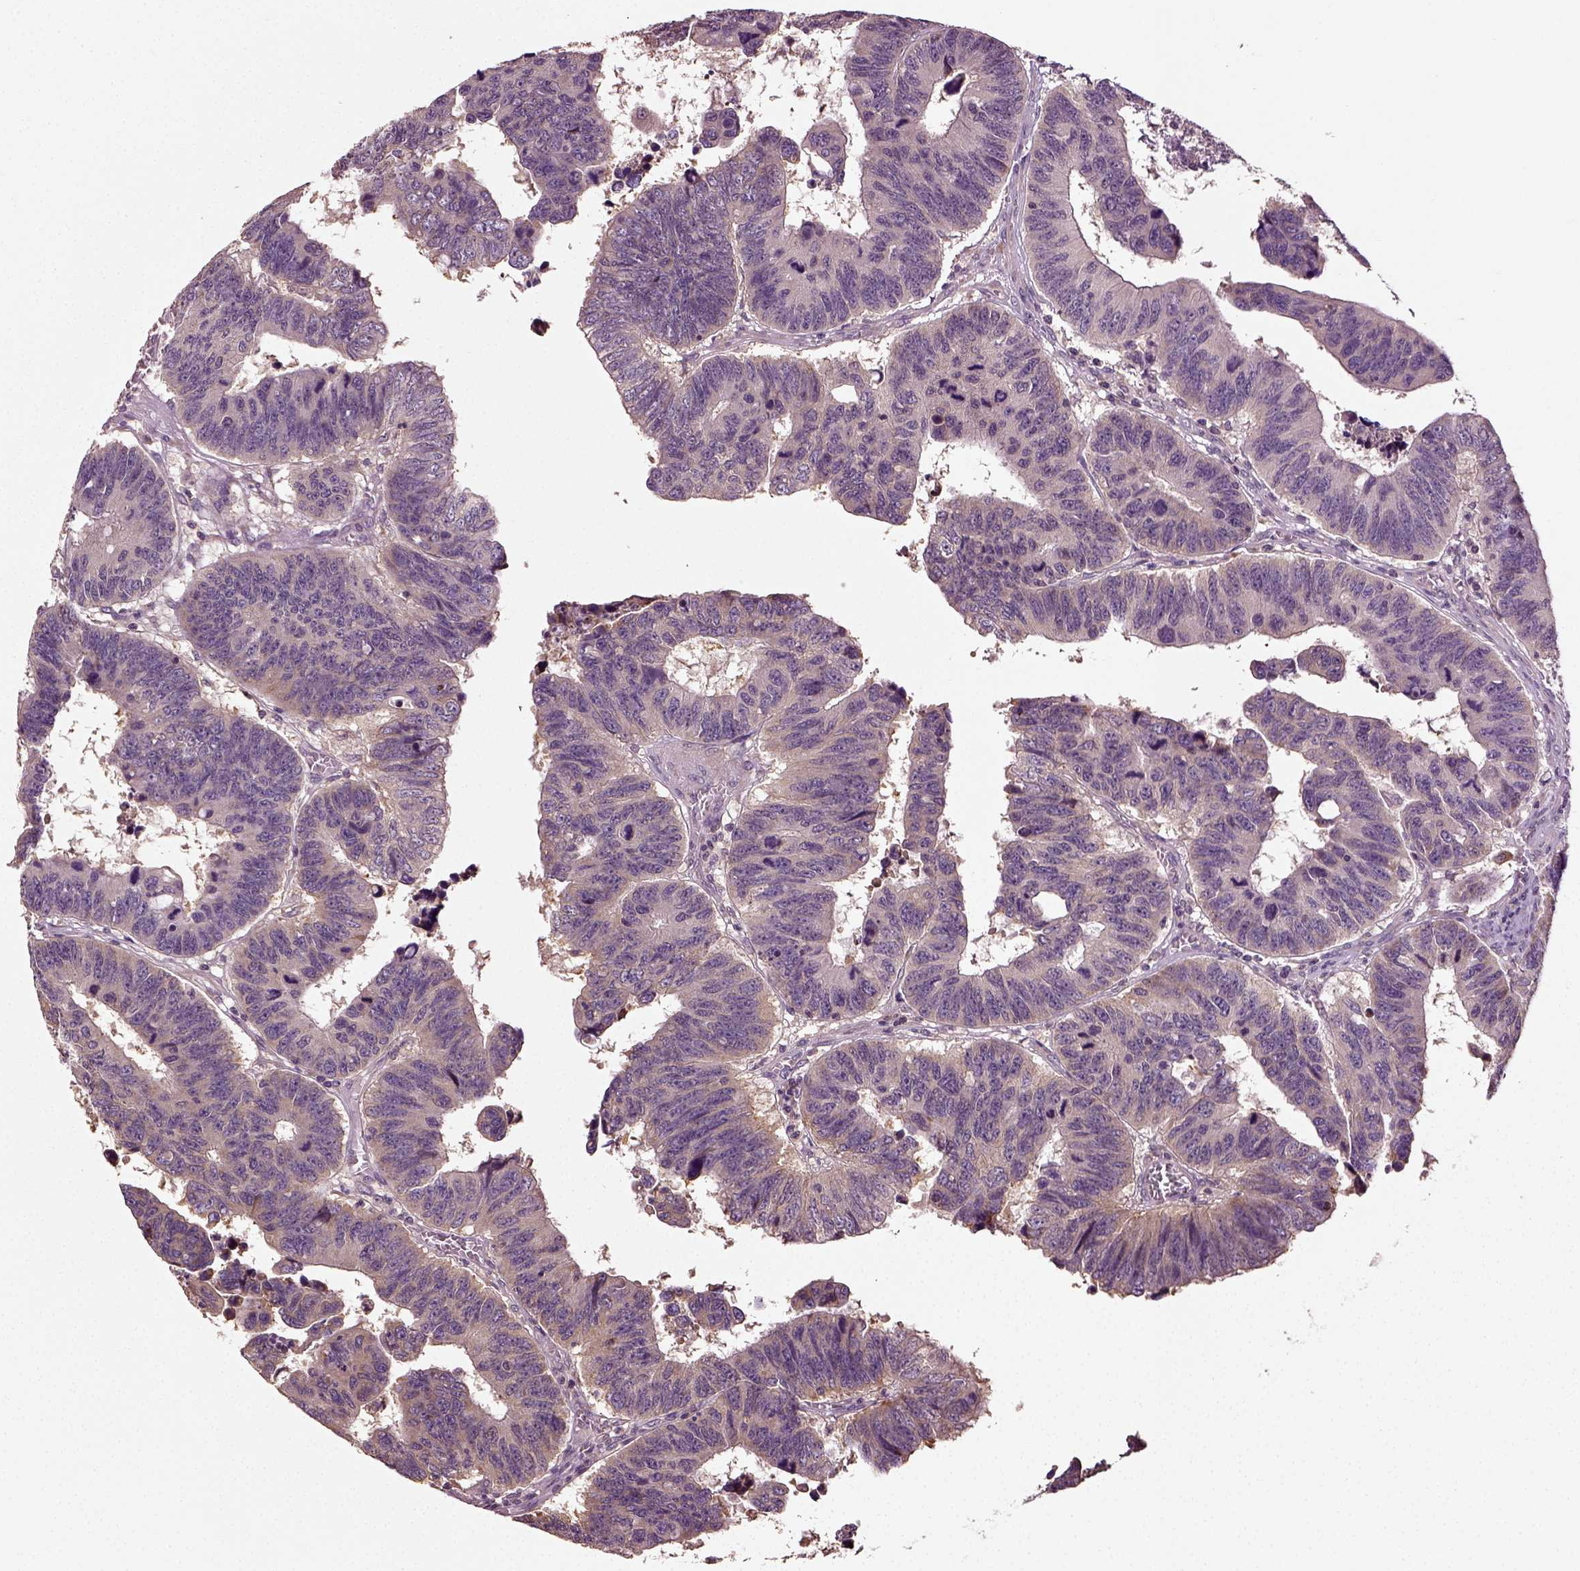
{"staining": {"intensity": "weak", "quantity": "<25%", "location": "cytoplasmic/membranous"}, "tissue": "colorectal cancer", "cell_type": "Tumor cells", "image_type": "cancer", "snomed": [{"axis": "morphology", "description": "Adenocarcinoma, NOS"}, {"axis": "topography", "description": "Appendix"}, {"axis": "topography", "description": "Colon"}, {"axis": "topography", "description": "Cecum"}, {"axis": "topography", "description": "Colon asc"}], "caption": "Immunohistochemical staining of colorectal cancer (adenocarcinoma) demonstrates no significant staining in tumor cells.", "gene": "ERV3-1", "patient": {"sex": "female", "age": 85}}